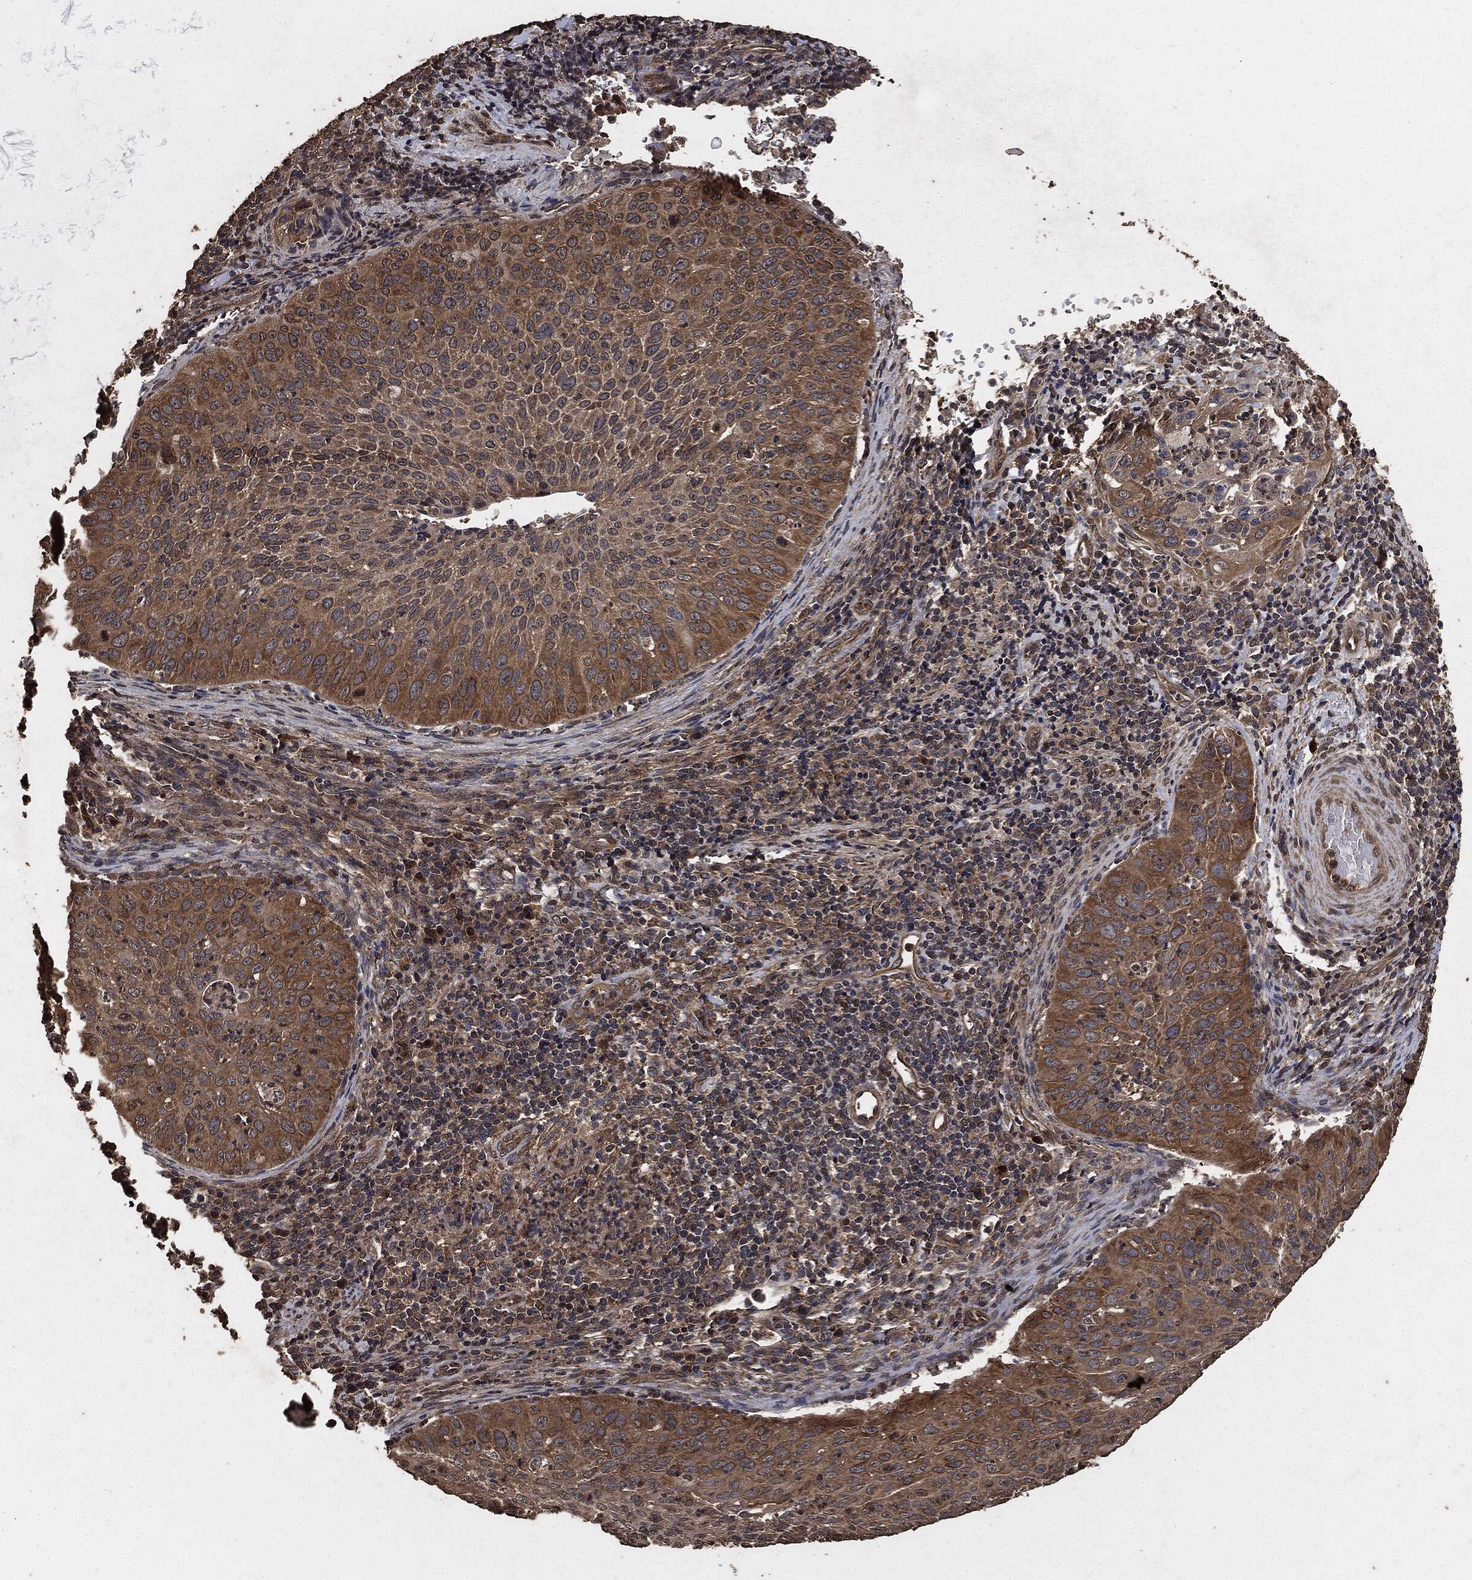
{"staining": {"intensity": "moderate", "quantity": "25%-75%", "location": "cytoplasmic/membranous"}, "tissue": "cervical cancer", "cell_type": "Tumor cells", "image_type": "cancer", "snomed": [{"axis": "morphology", "description": "Squamous cell carcinoma, NOS"}, {"axis": "topography", "description": "Cervix"}], "caption": "A brown stain highlights moderate cytoplasmic/membranous expression of a protein in cervical cancer tumor cells. (Stains: DAB in brown, nuclei in blue, Microscopy: brightfield microscopy at high magnification).", "gene": "AKT1S1", "patient": {"sex": "female", "age": 26}}